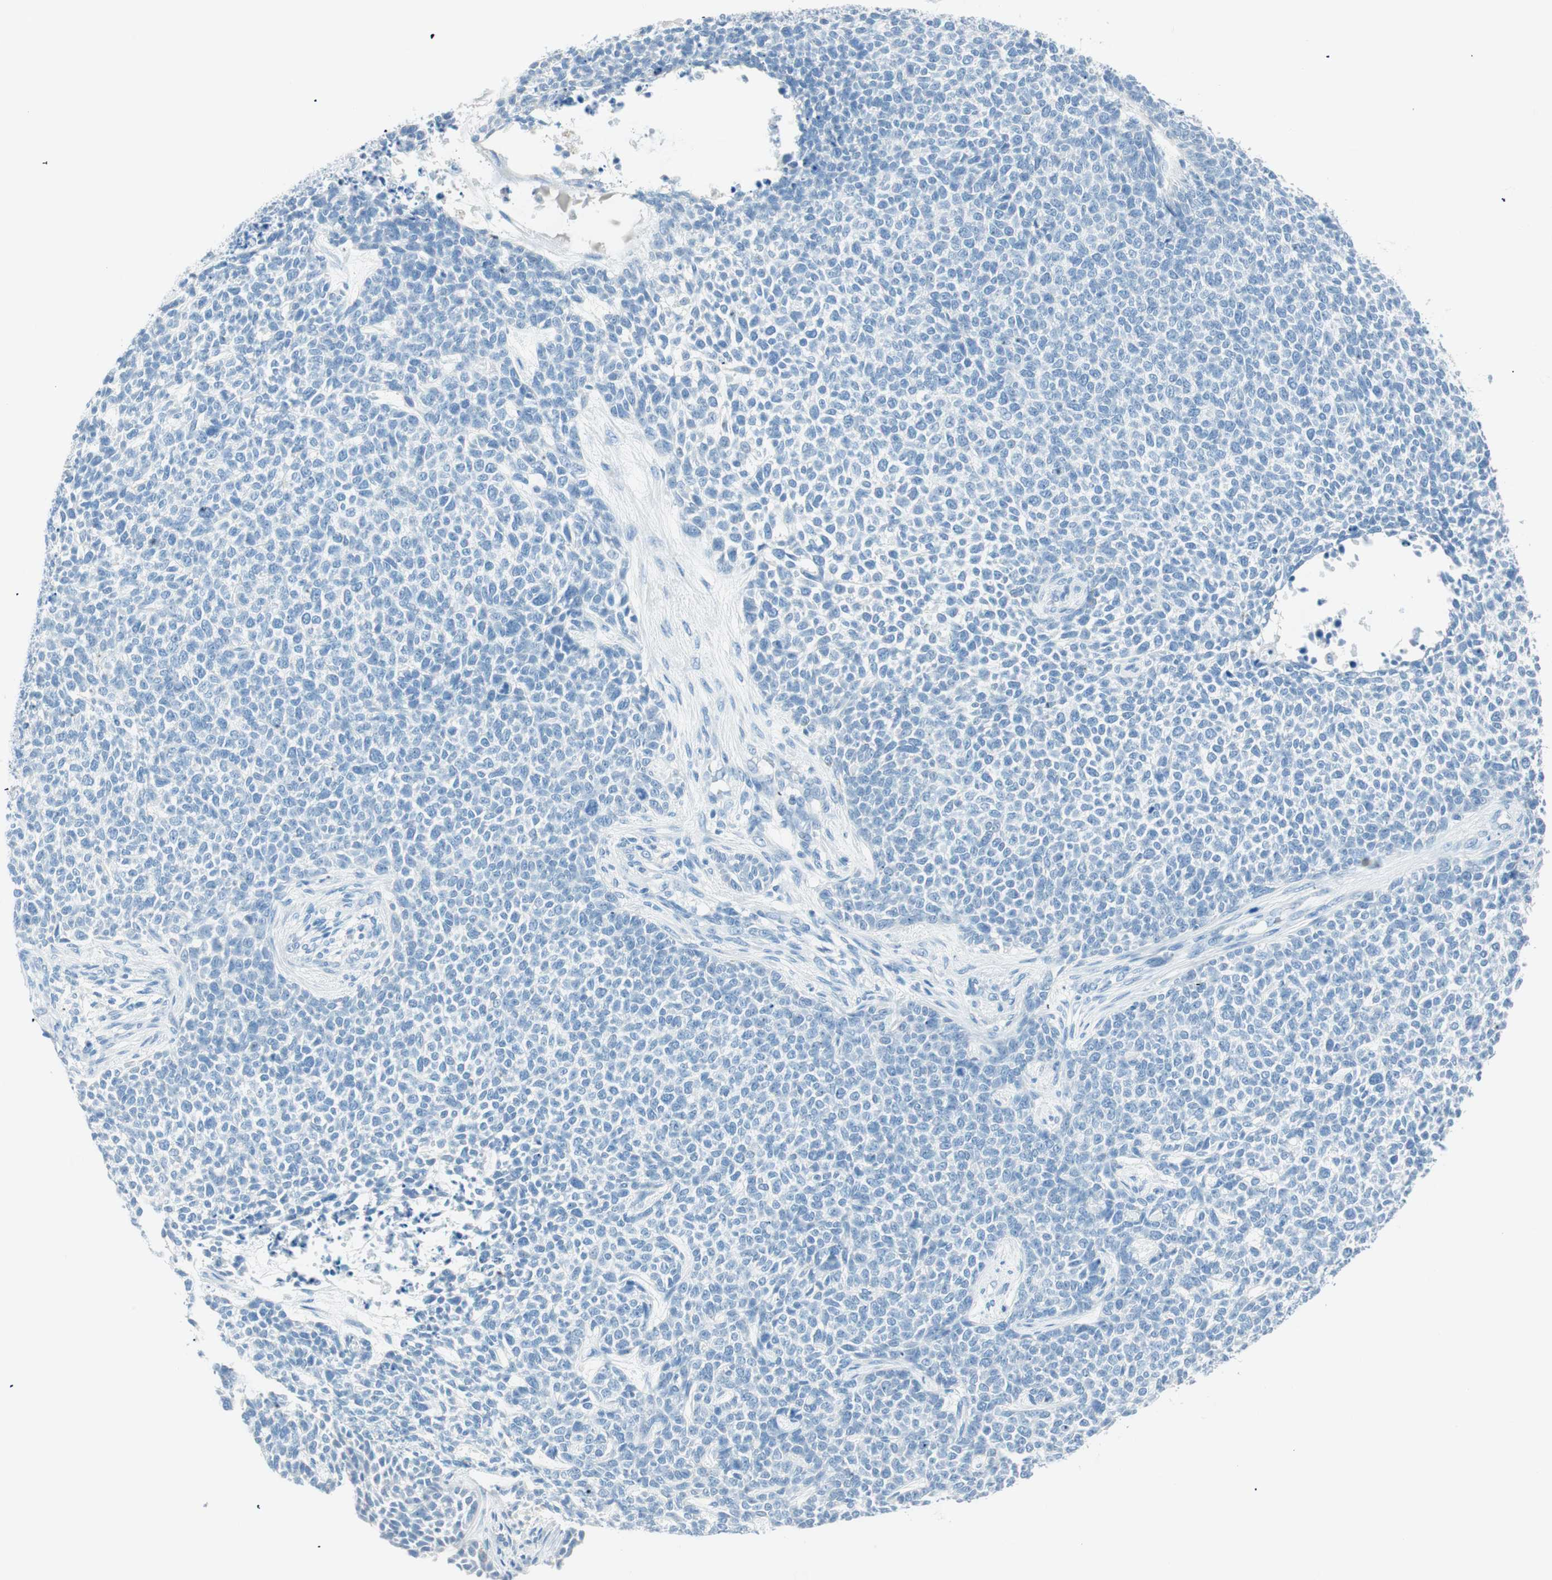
{"staining": {"intensity": "negative", "quantity": "none", "location": "none"}, "tissue": "skin cancer", "cell_type": "Tumor cells", "image_type": "cancer", "snomed": [{"axis": "morphology", "description": "Basal cell carcinoma"}, {"axis": "topography", "description": "Skin"}], "caption": "Immunohistochemistry (IHC) of skin cancer shows no positivity in tumor cells.", "gene": "TNFRSF13C", "patient": {"sex": "female", "age": 84}}